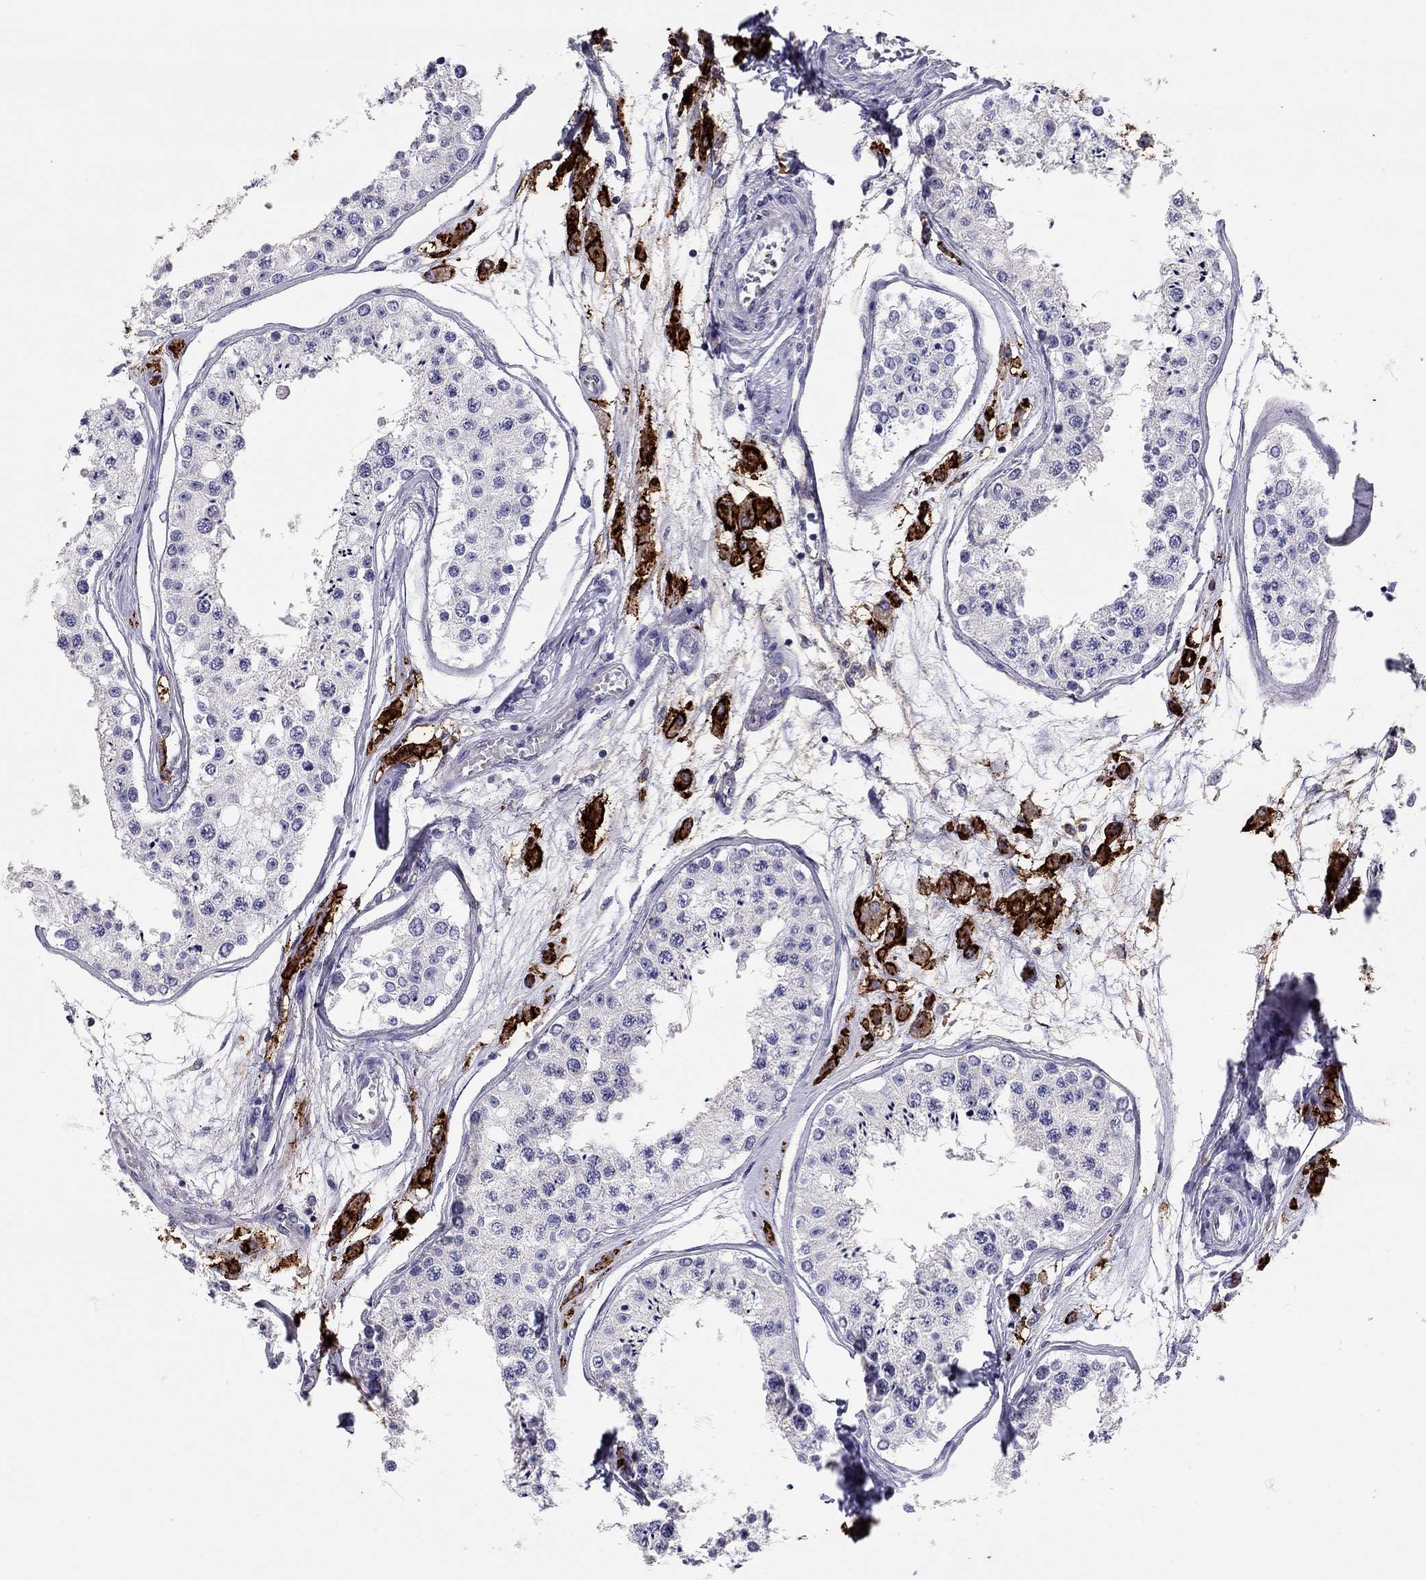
{"staining": {"intensity": "negative", "quantity": "none", "location": "none"}, "tissue": "testis", "cell_type": "Cells in seminiferous ducts", "image_type": "normal", "snomed": [{"axis": "morphology", "description": "Normal tissue, NOS"}, {"axis": "topography", "description": "Testis"}], "caption": "IHC of normal human testis displays no staining in cells in seminiferous ducts.", "gene": "SCARB1", "patient": {"sex": "male", "age": 25}}